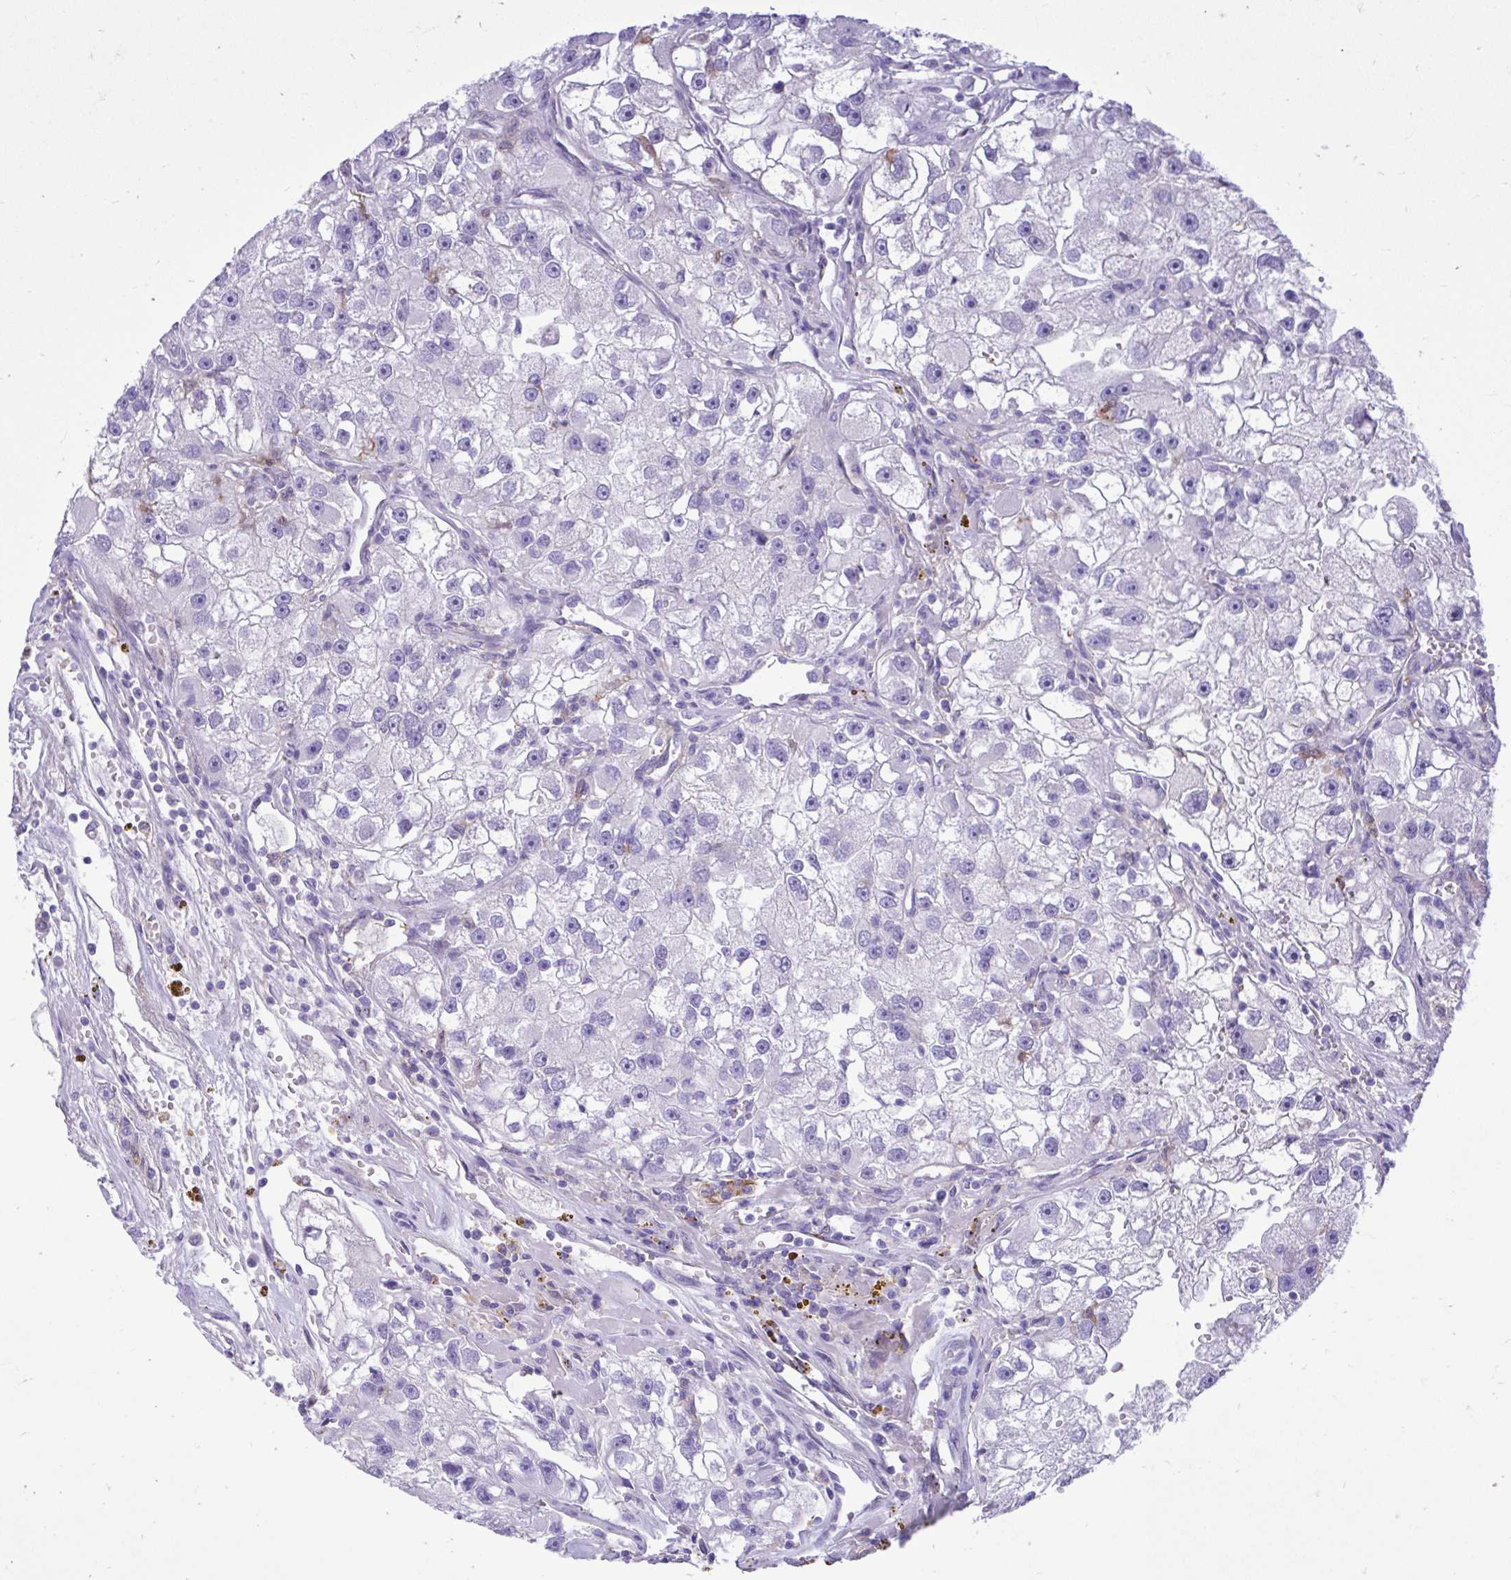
{"staining": {"intensity": "negative", "quantity": "none", "location": "none"}, "tissue": "renal cancer", "cell_type": "Tumor cells", "image_type": "cancer", "snomed": [{"axis": "morphology", "description": "Adenocarcinoma, NOS"}, {"axis": "topography", "description": "Kidney"}], "caption": "Renal cancer (adenocarcinoma) stained for a protein using immunohistochemistry exhibits no expression tumor cells.", "gene": "TLR7", "patient": {"sex": "male", "age": 63}}